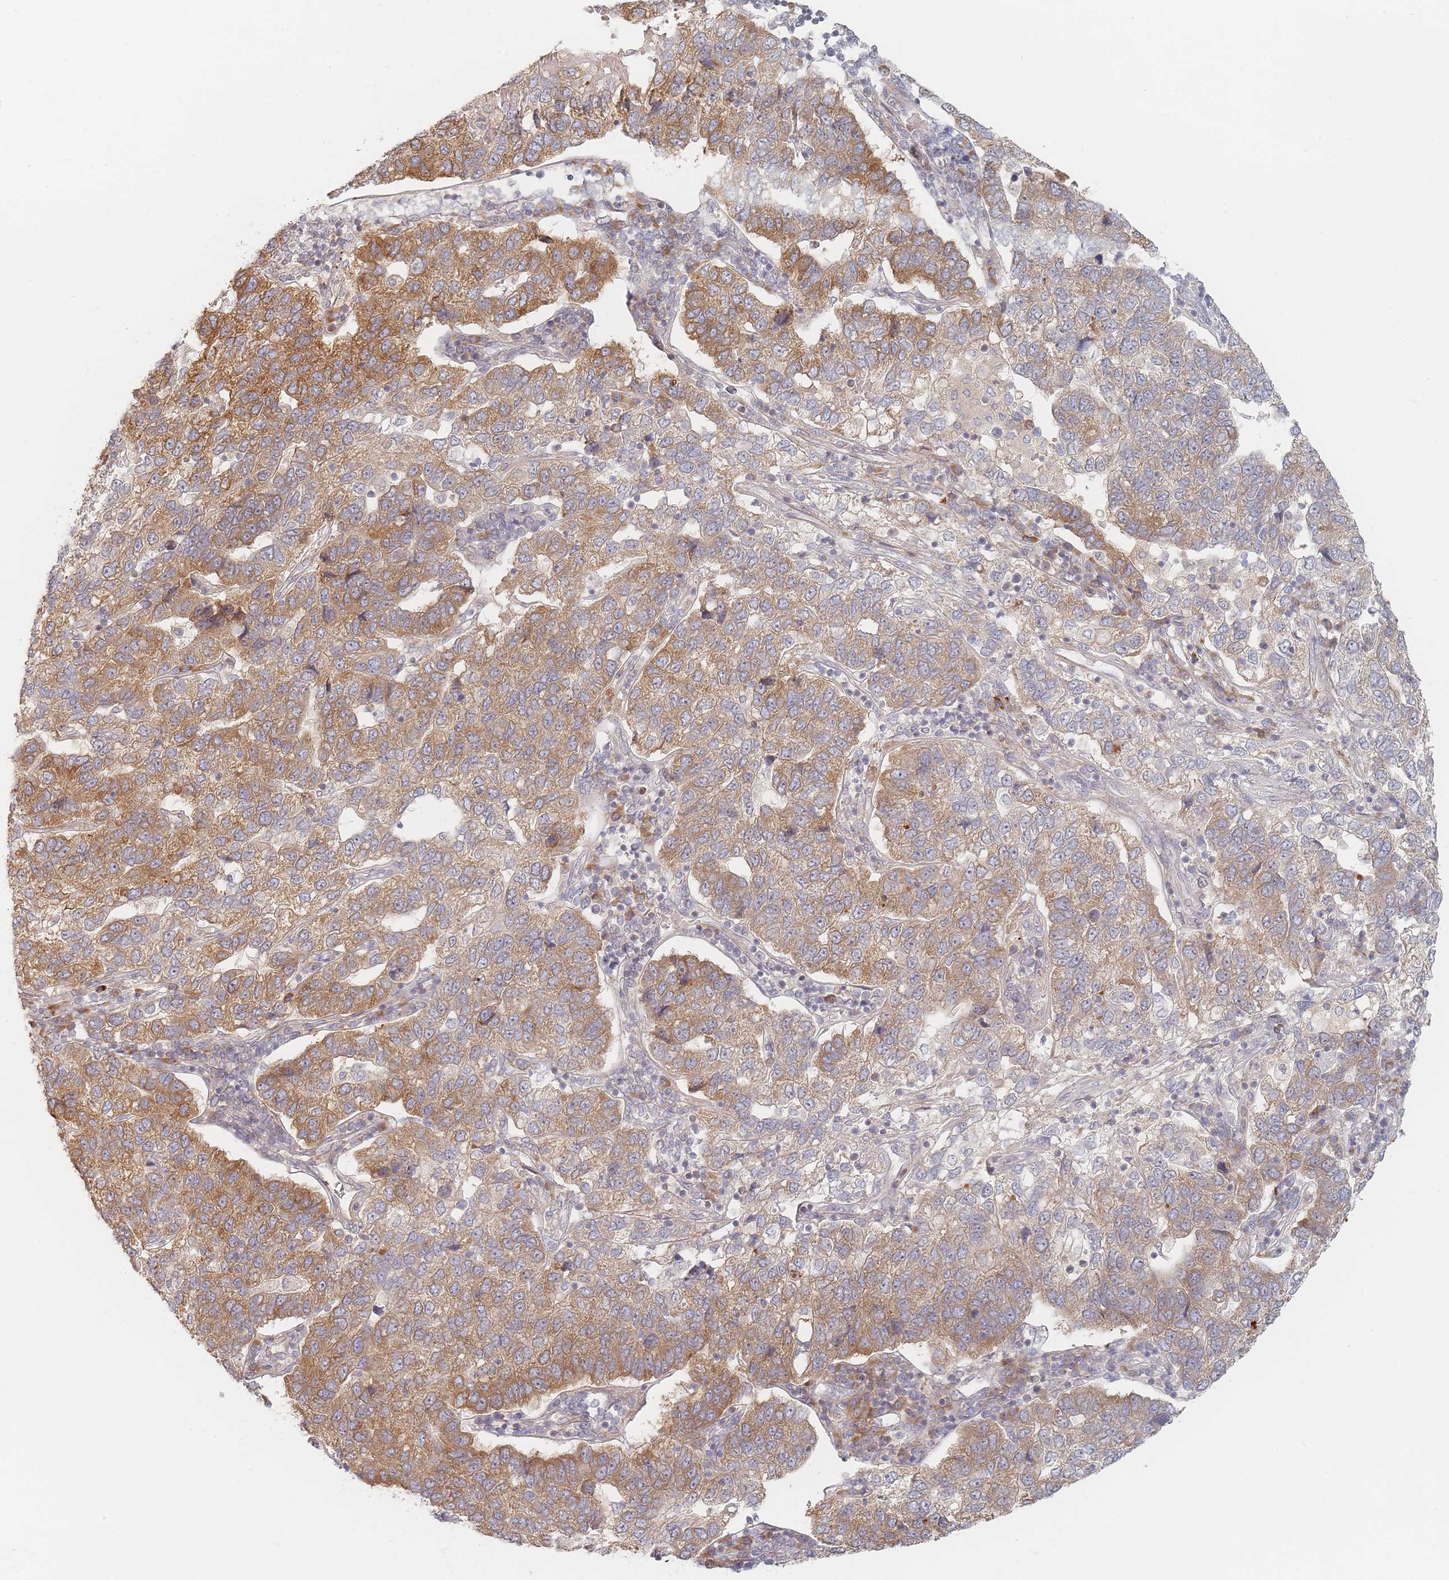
{"staining": {"intensity": "moderate", "quantity": ">75%", "location": "cytoplasmic/membranous"}, "tissue": "pancreatic cancer", "cell_type": "Tumor cells", "image_type": "cancer", "snomed": [{"axis": "morphology", "description": "Adenocarcinoma, NOS"}, {"axis": "topography", "description": "Pancreas"}], "caption": "The histopathology image exhibits a brown stain indicating the presence of a protein in the cytoplasmic/membranous of tumor cells in pancreatic cancer. (Stains: DAB in brown, nuclei in blue, Microscopy: brightfield microscopy at high magnification).", "gene": "ZKSCAN7", "patient": {"sex": "female", "age": 61}}